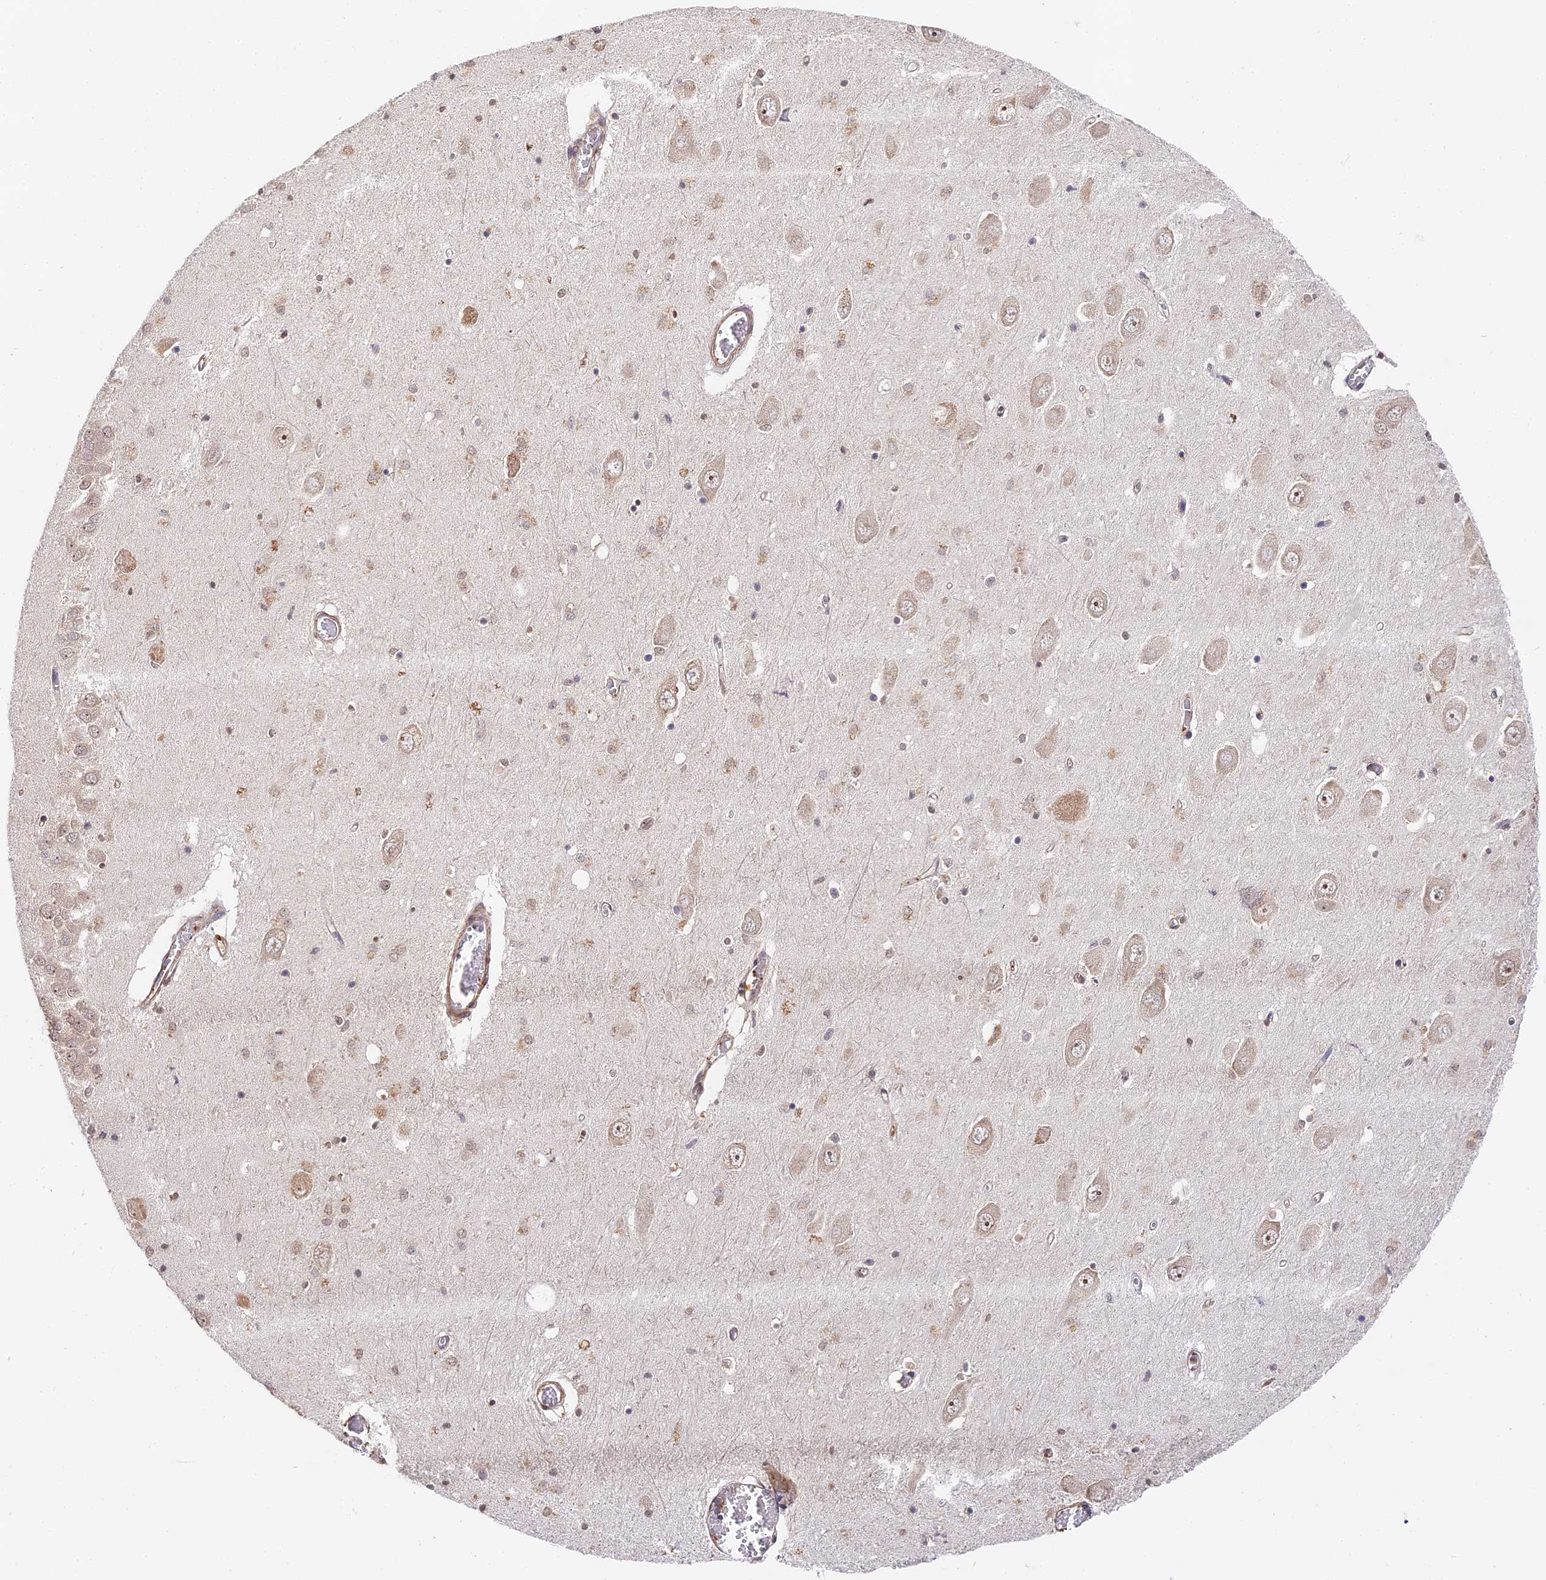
{"staining": {"intensity": "moderate", "quantity": "<25%", "location": "nuclear"}, "tissue": "hippocampus", "cell_type": "Glial cells", "image_type": "normal", "snomed": [{"axis": "morphology", "description": "Normal tissue, NOS"}, {"axis": "topography", "description": "Hippocampus"}], "caption": "Approximately <25% of glial cells in benign human hippocampus show moderate nuclear protein staining as visualized by brown immunohistochemical staining.", "gene": "IMPACT", "patient": {"sex": "male", "age": 70}}